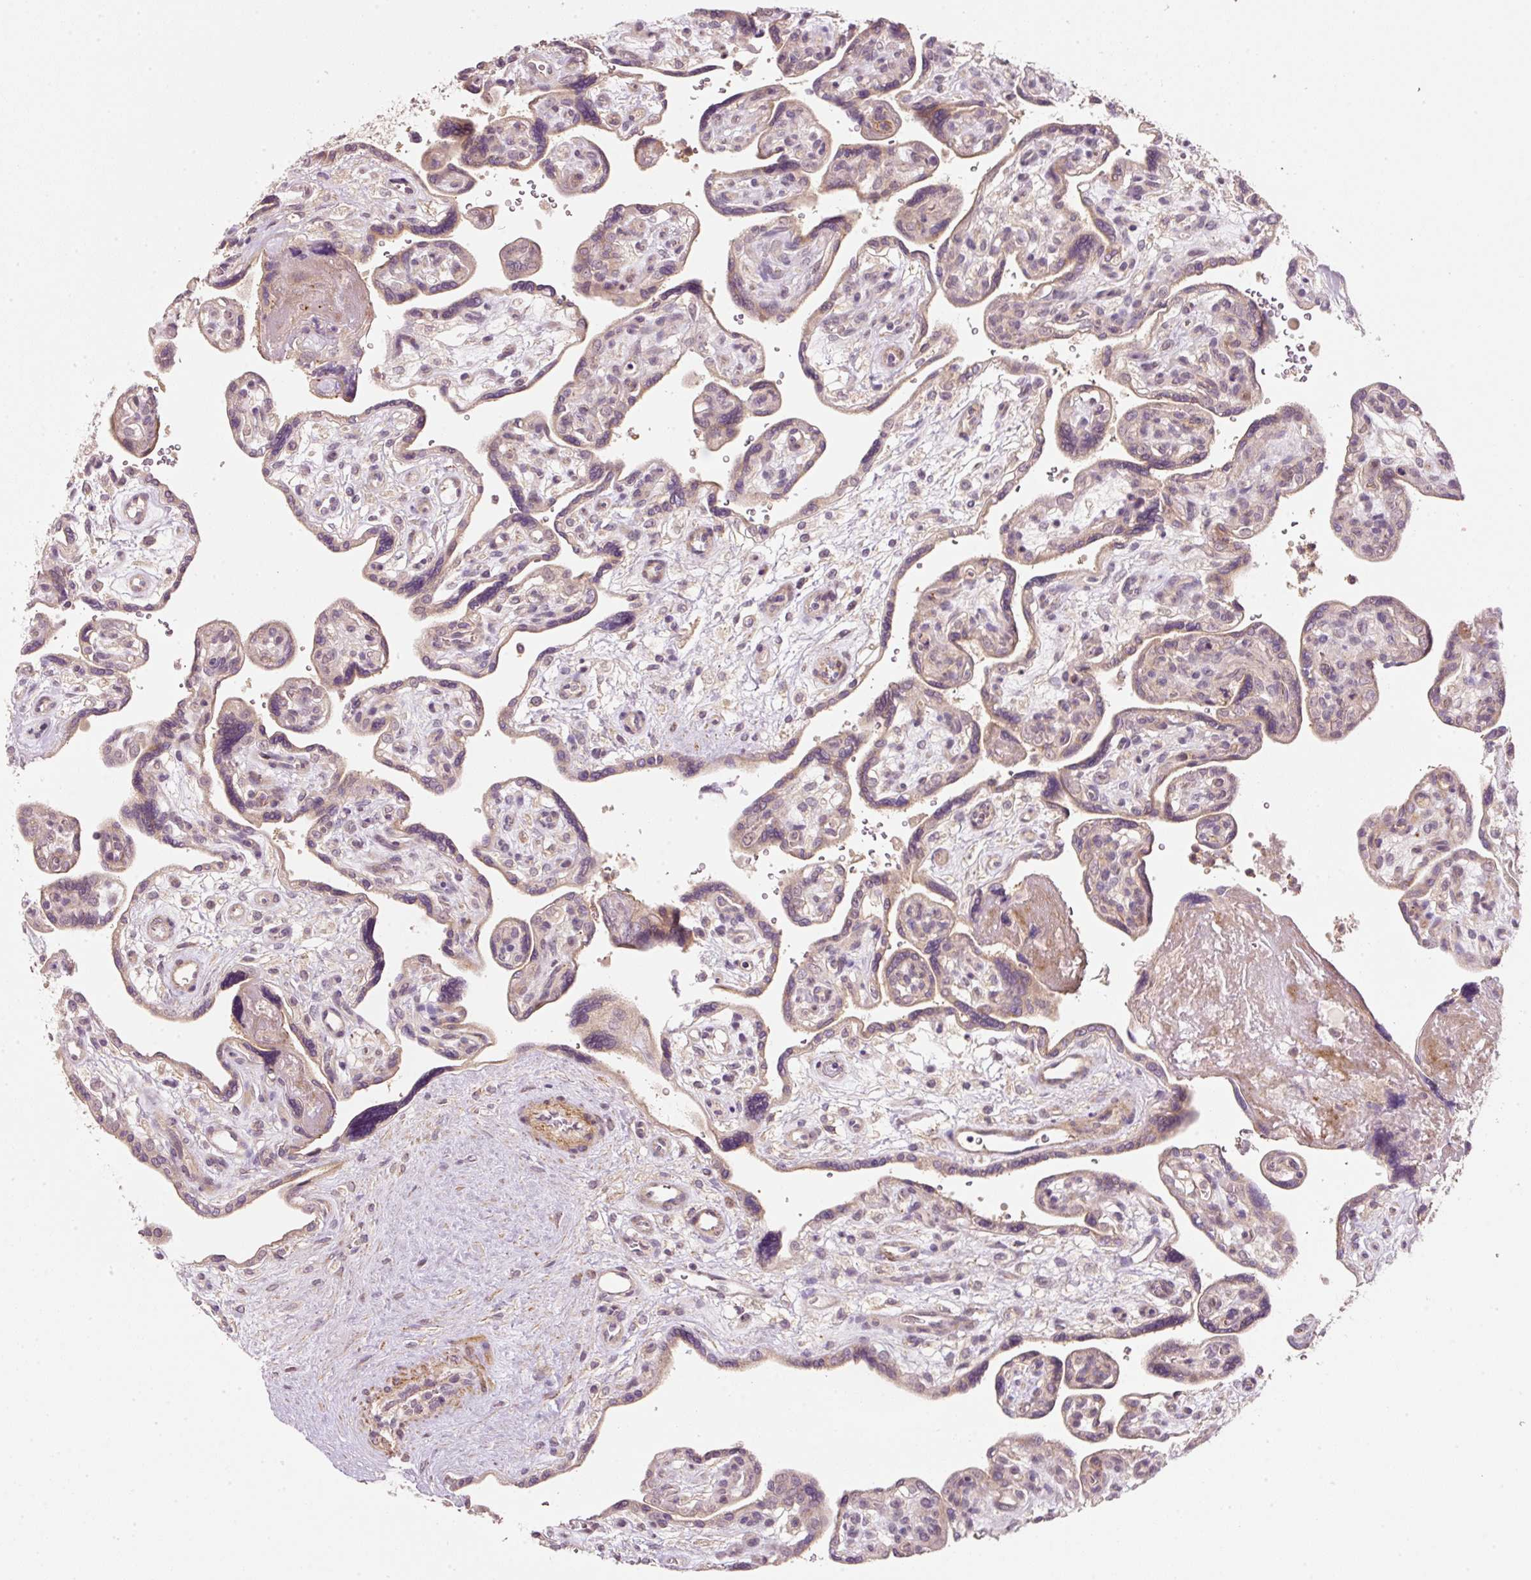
{"staining": {"intensity": "strong", "quantity": "25%-75%", "location": "cytoplasmic/membranous"}, "tissue": "placenta", "cell_type": "Decidual cells", "image_type": "normal", "snomed": [{"axis": "morphology", "description": "Normal tissue, NOS"}, {"axis": "topography", "description": "Placenta"}], "caption": "Immunohistochemistry (IHC) of benign human placenta demonstrates high levels of strong cytoplasmic/membranous positivity in approximately 25%-75% of decidual cells. (DAB (3,3'-diaminobenzidine) IHC with brightfield microscopy, high magnification).", "gene": "TIRAP", "patient": {"sex": "female", "age": 39}}